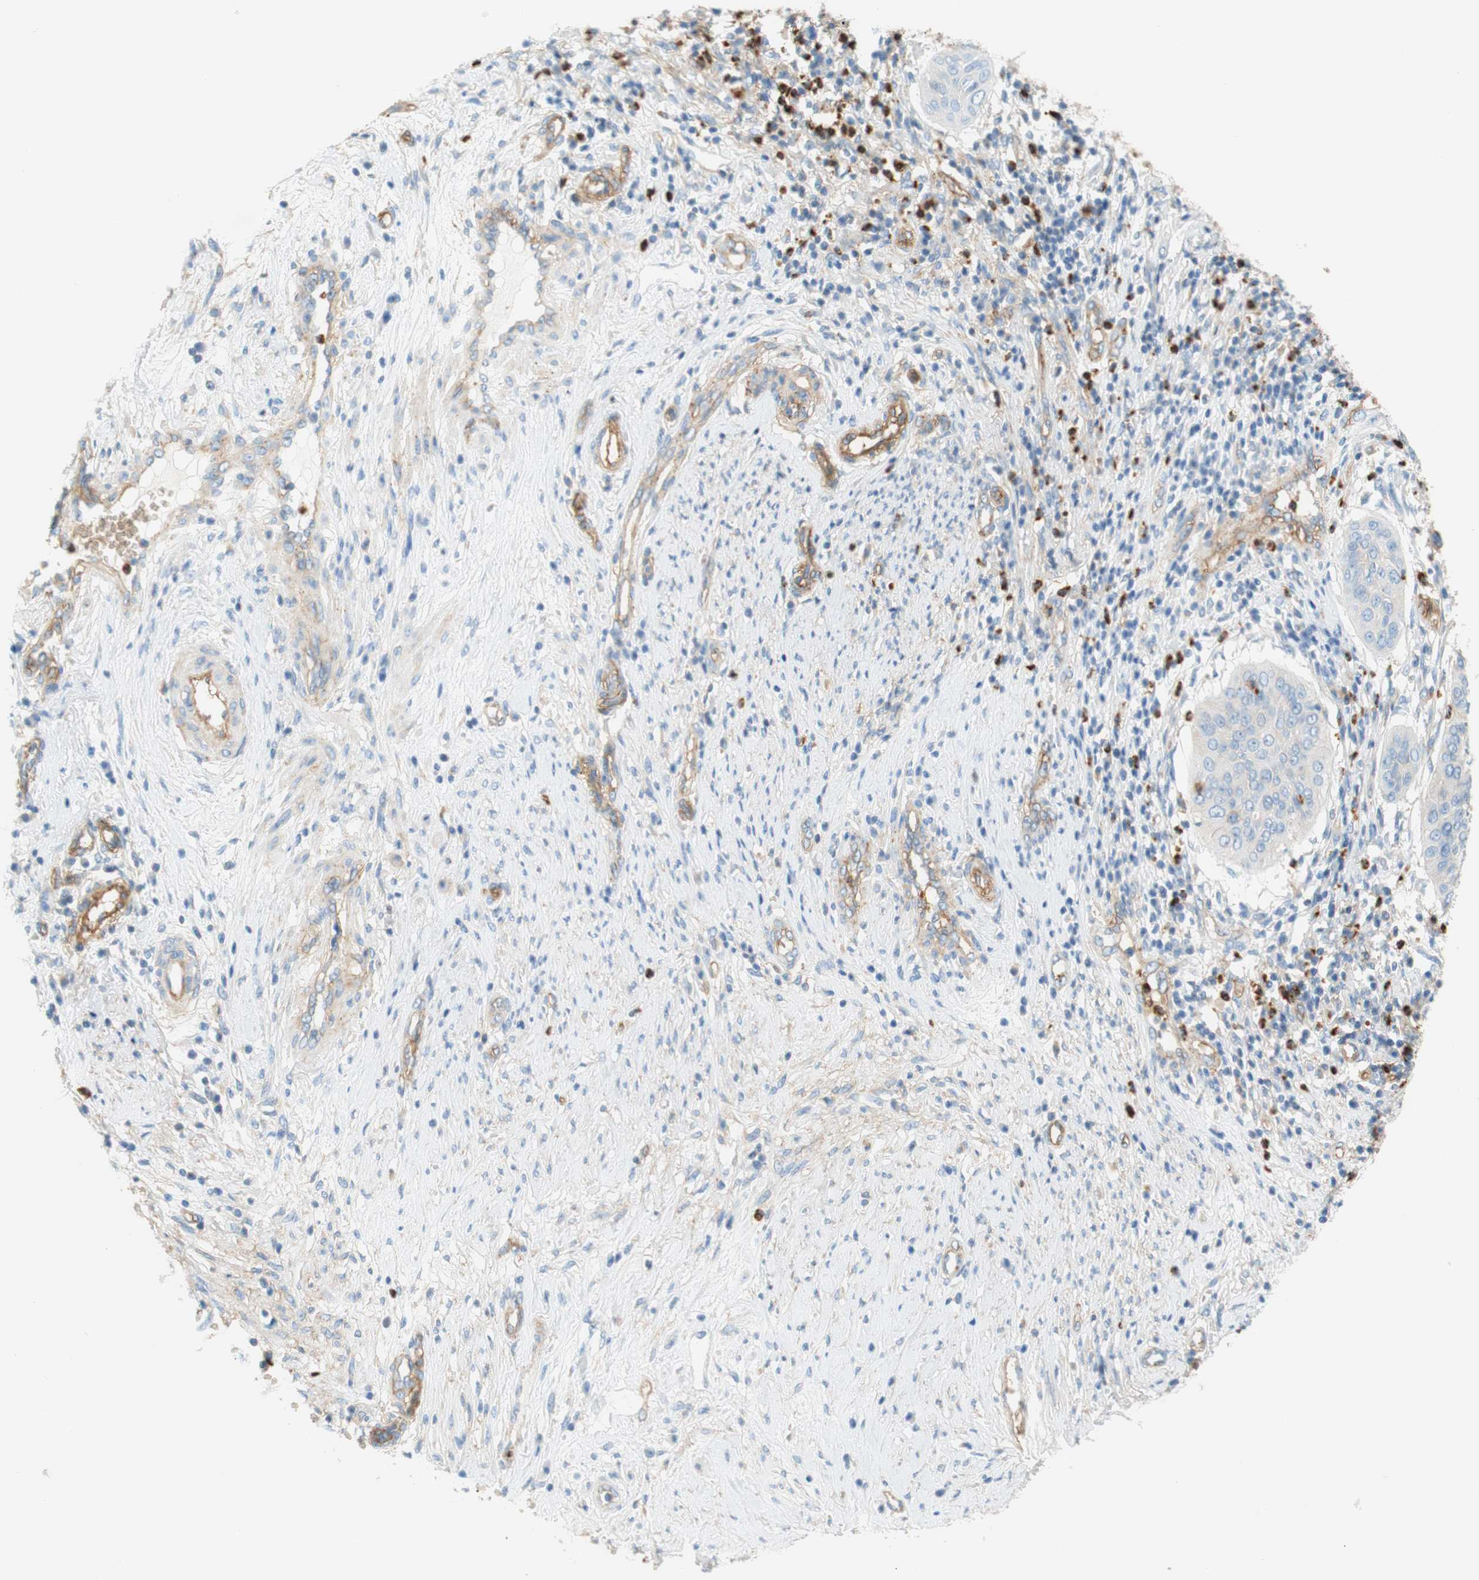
{"staining": {"intensity": "negative", "quantity": "none", "location": "none"}, "tissue": "cervical cancer", "cell_type": "Tumor cells", "image_type": "cancer", "snomed": [{"axis": "morphology", "description": "Normal tissue, NOS"}, {"axis": "morphology", "description": "Squamous cell carcinoma, NOS"}, {"axis": "topography", "description": "Cervix"}], "caption": "Immunohistochemistry image of neoplastic tissue: cervical cancer stained with DAB reveals no significant protein staining in tumor cells.", "gene": "STOM", "patient": {"sex": "female", "age": 39}}